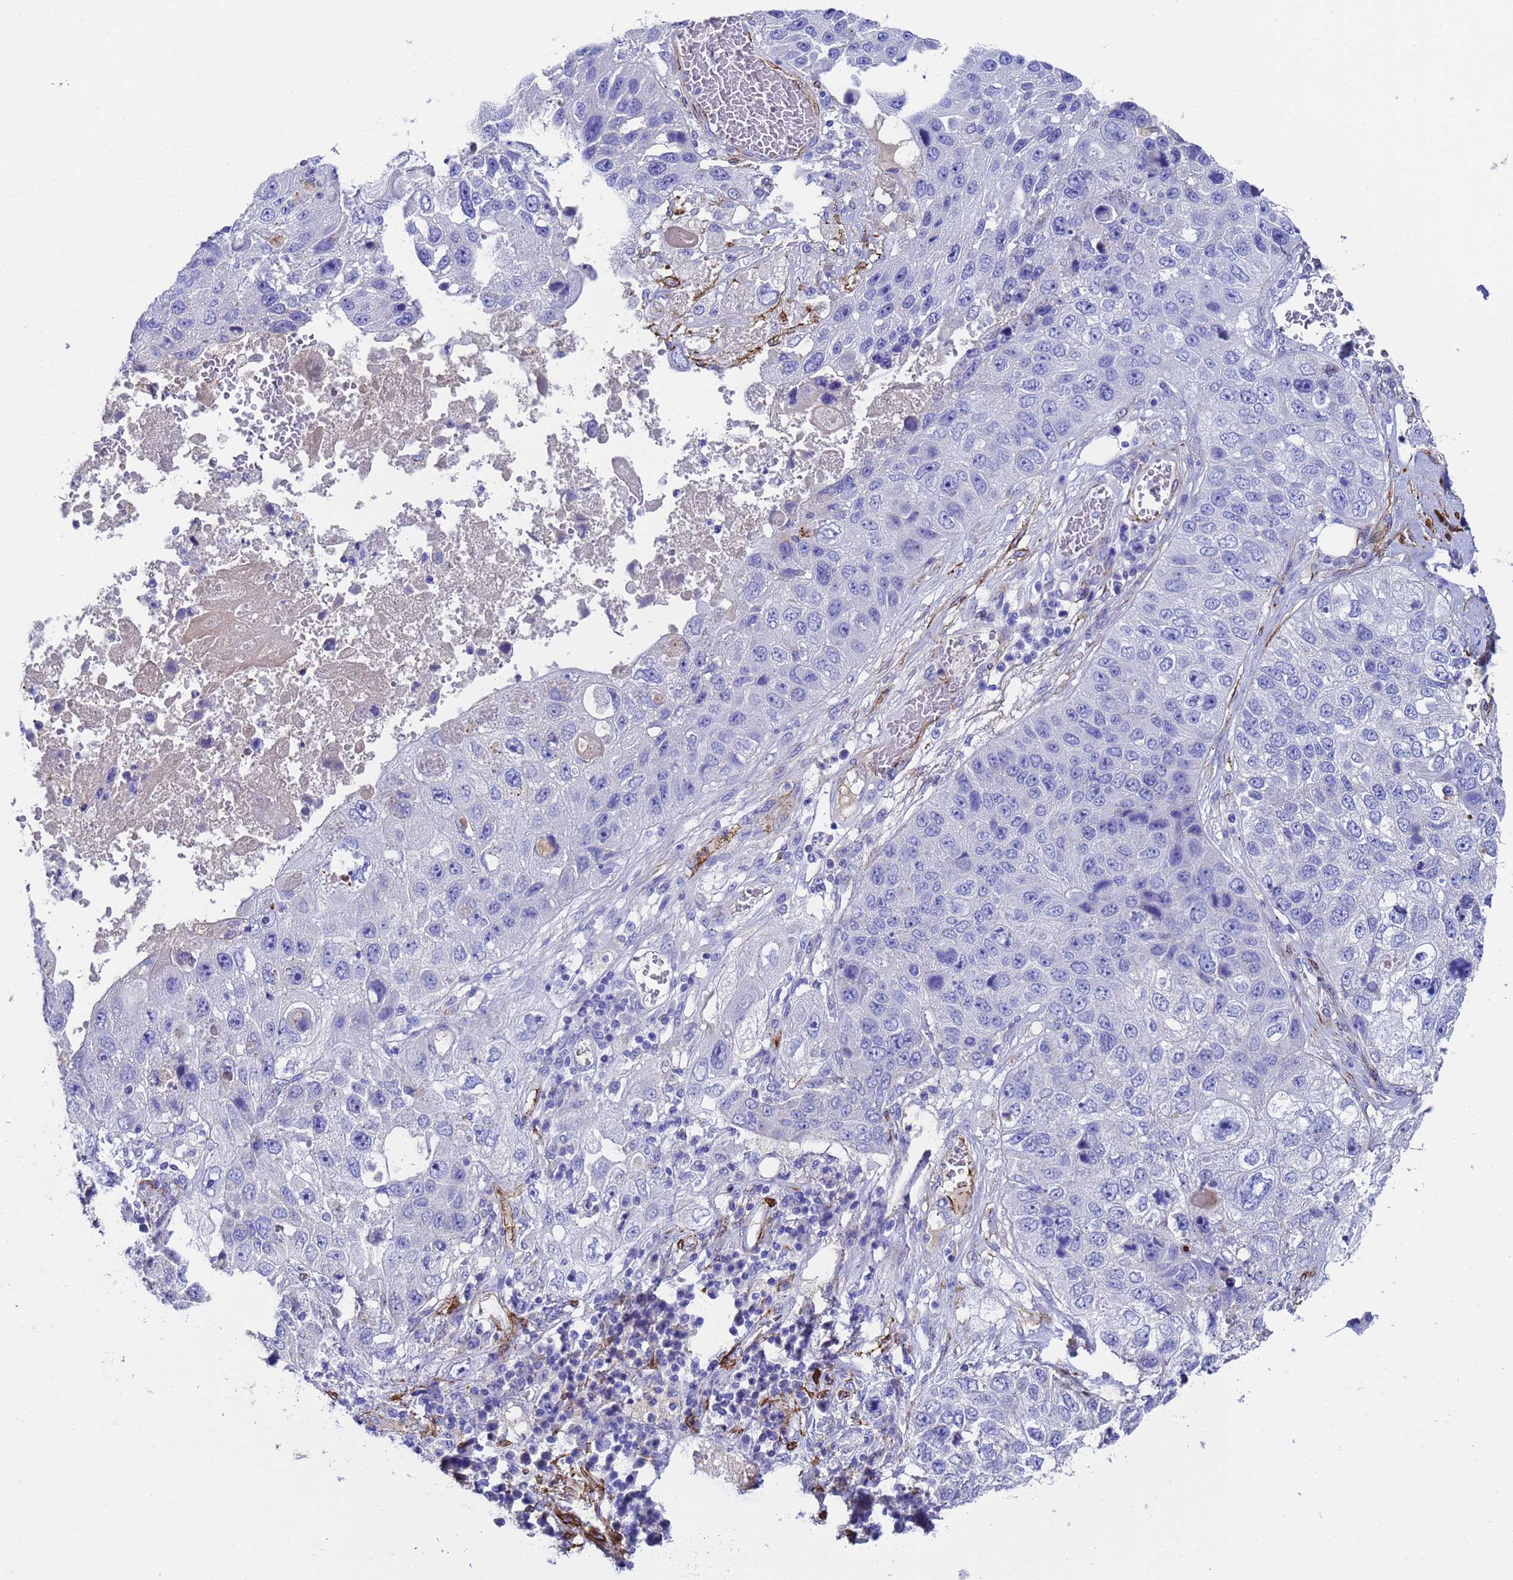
{"staining": {"intensity": "negative", "quantity": "none", "location": "none"}, "tissue": "lung cancer", "cell_type": "Tumor cells", "image_type": "cancer", "snomed": [{"axis": "morphology", "description": "Squamous cell carcinoma, NOS"}, {"axis": "topography", "description": "Lung"}], "caption": "IHC photomicrograph of neoplastic tissue: lung squamous cell carcinoma stained with DAB demonstrates no significant protein expression in tumor cells.", "gene": "ADIPOQ", "patient": {"sex": "male", "age": 61}}